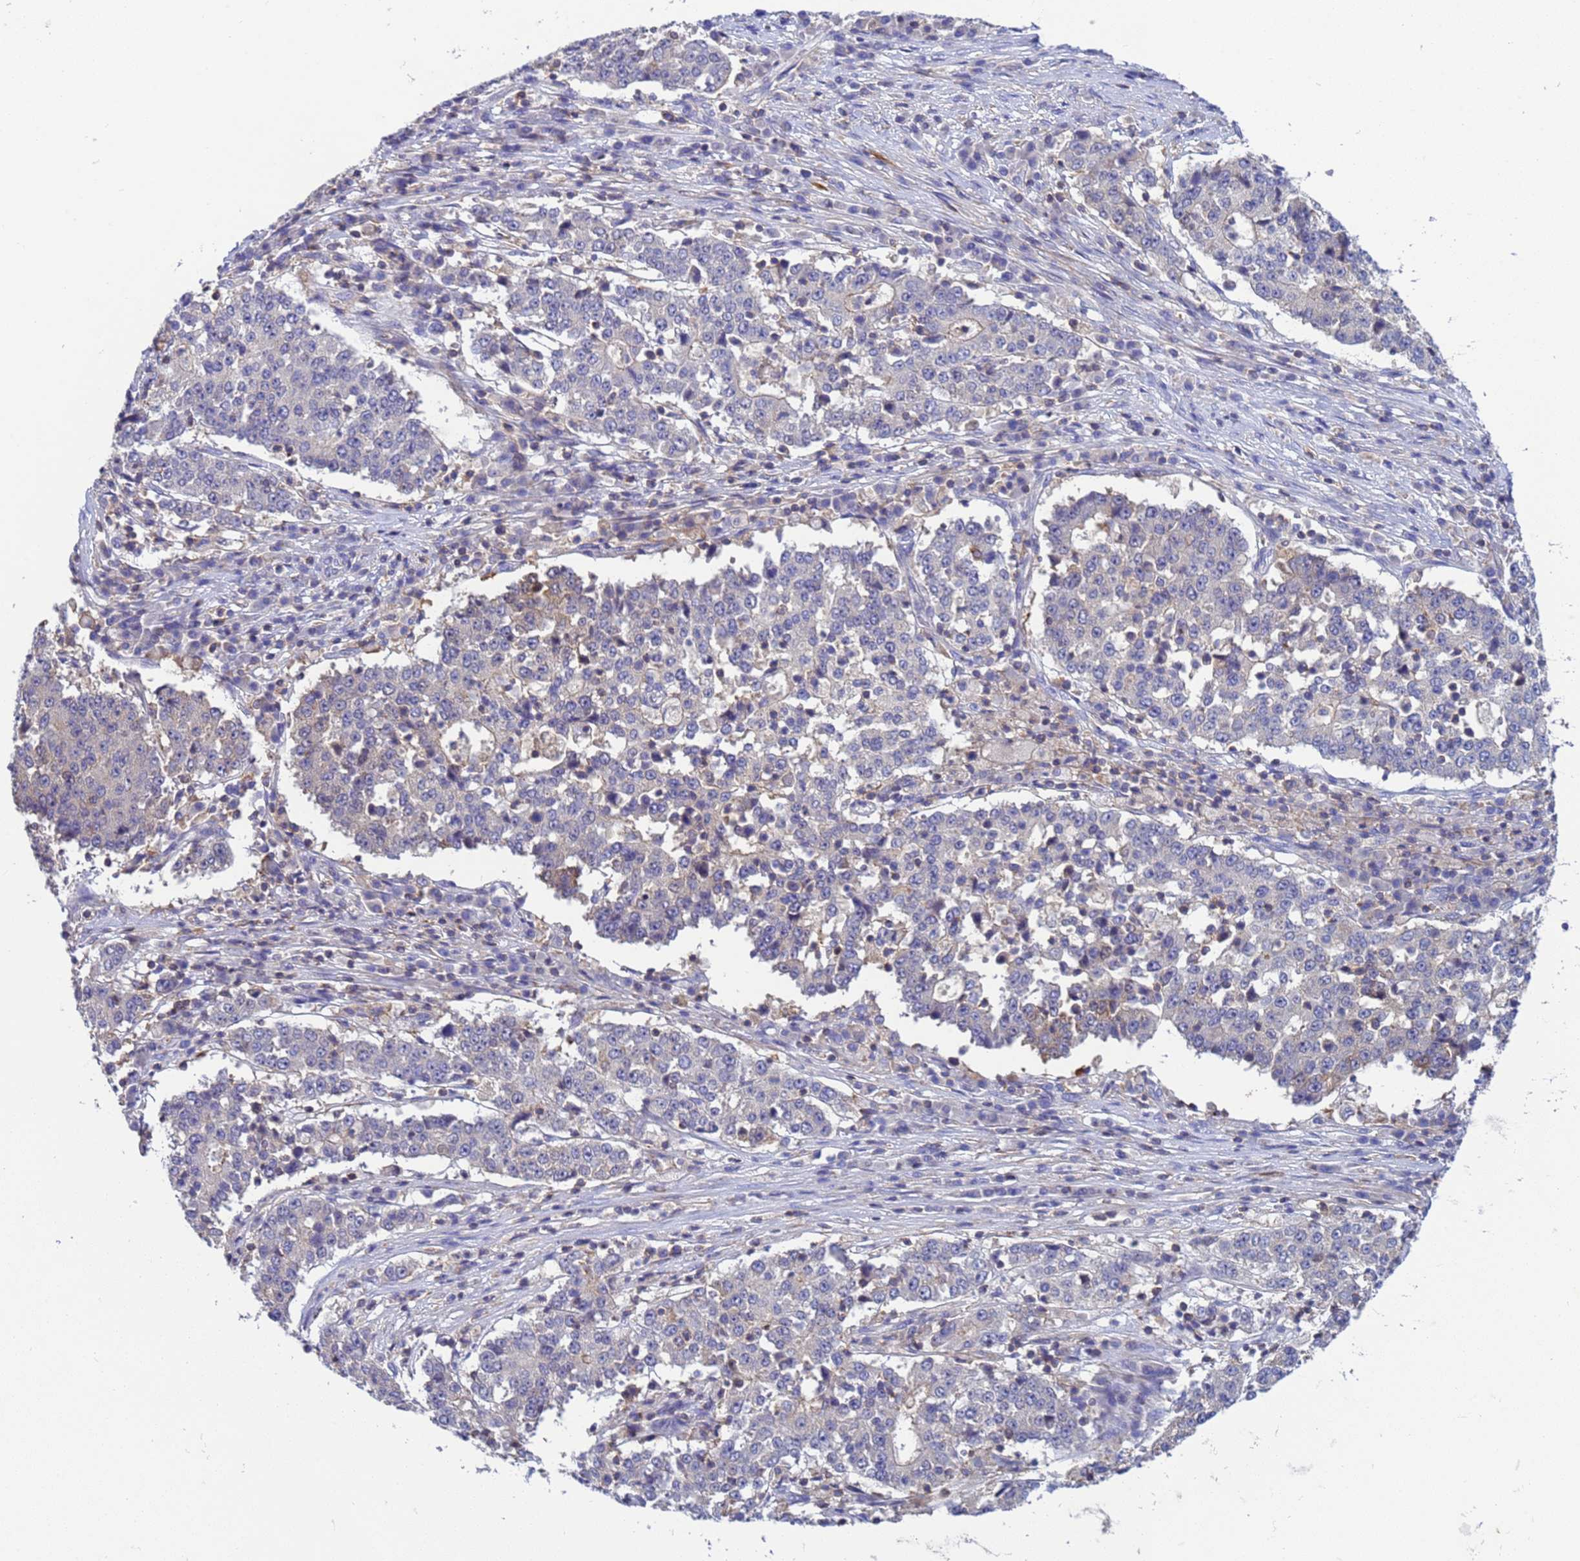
{"staining": {"intensity": "negative", "quantity": "none", "location": "none"}, "tissue": "stomach cancer", "cell_type": "Tumor cells", "image_type": "cancer", "snomed": [{"axis": "morphology", "description": "Adenocarcinoma, NOS"}, {"axis": "topography", "description": "Stomach"}], "caption": "Stomach cancer stained for a protein using immunohistochemistry (IHC) exhibits no positivity tumor cells.", "gene": "KLHL13", "patient": {"sex": "male", "age": 59}}